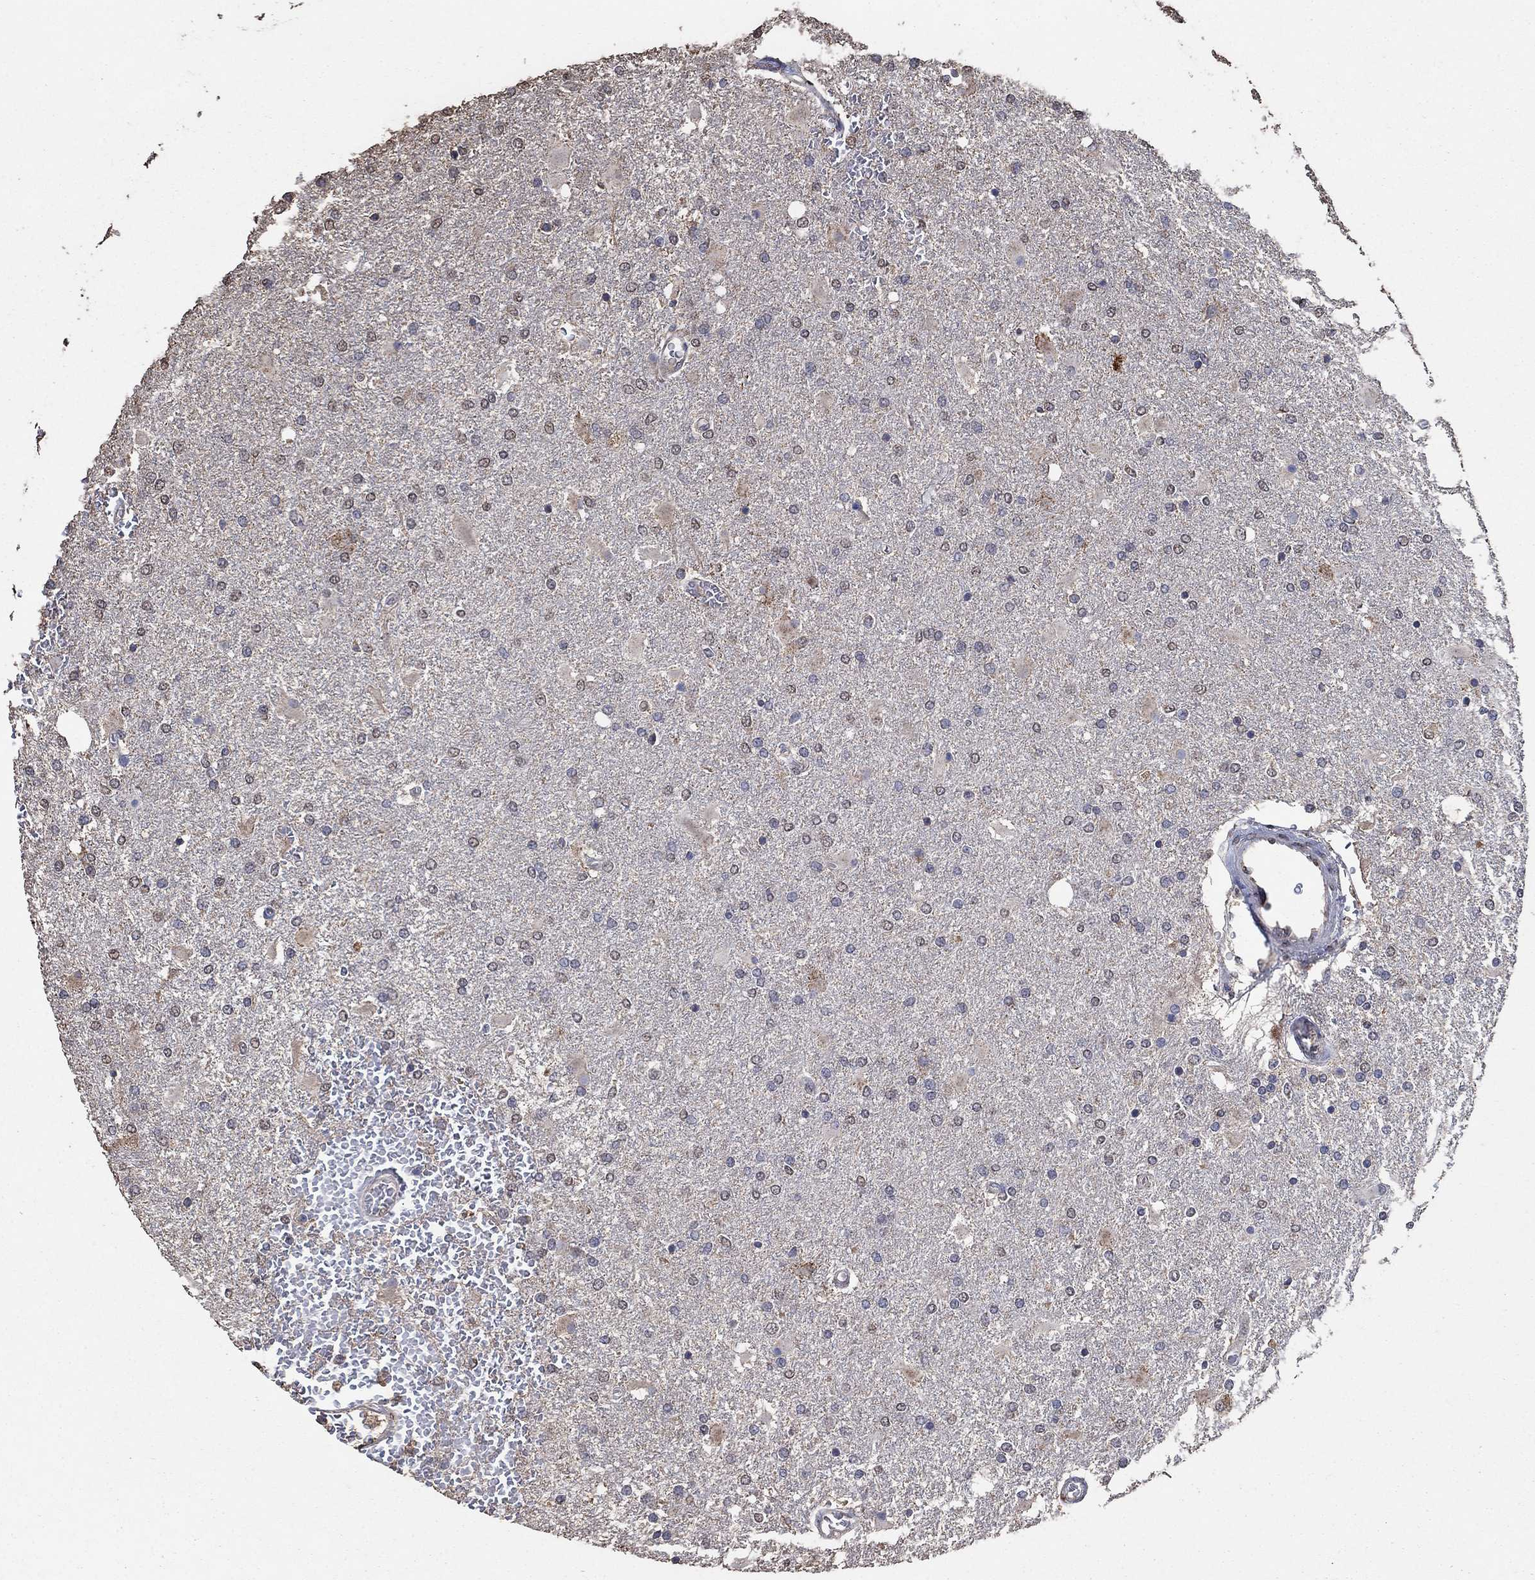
{"staining": {"intensity": "weak", "quantity": "25%-75%", "location": "nuclear"}, "tissue": "glioma", "cell_type": "Tumor cells", "image_type": "cancer", "snomed": [{"axis": "morphology", "description": "Glioma, malignant, High grade"}, {"axis": "topography", "description": "Cerebral cortex"}], "caption": "Immunohistochemical staining of glioma reveals weak nuclear protein positivity in about 25%-75% of tumor cells.", "gene": "MRPS24", "patient": {"sex": "male", "age": 79}}